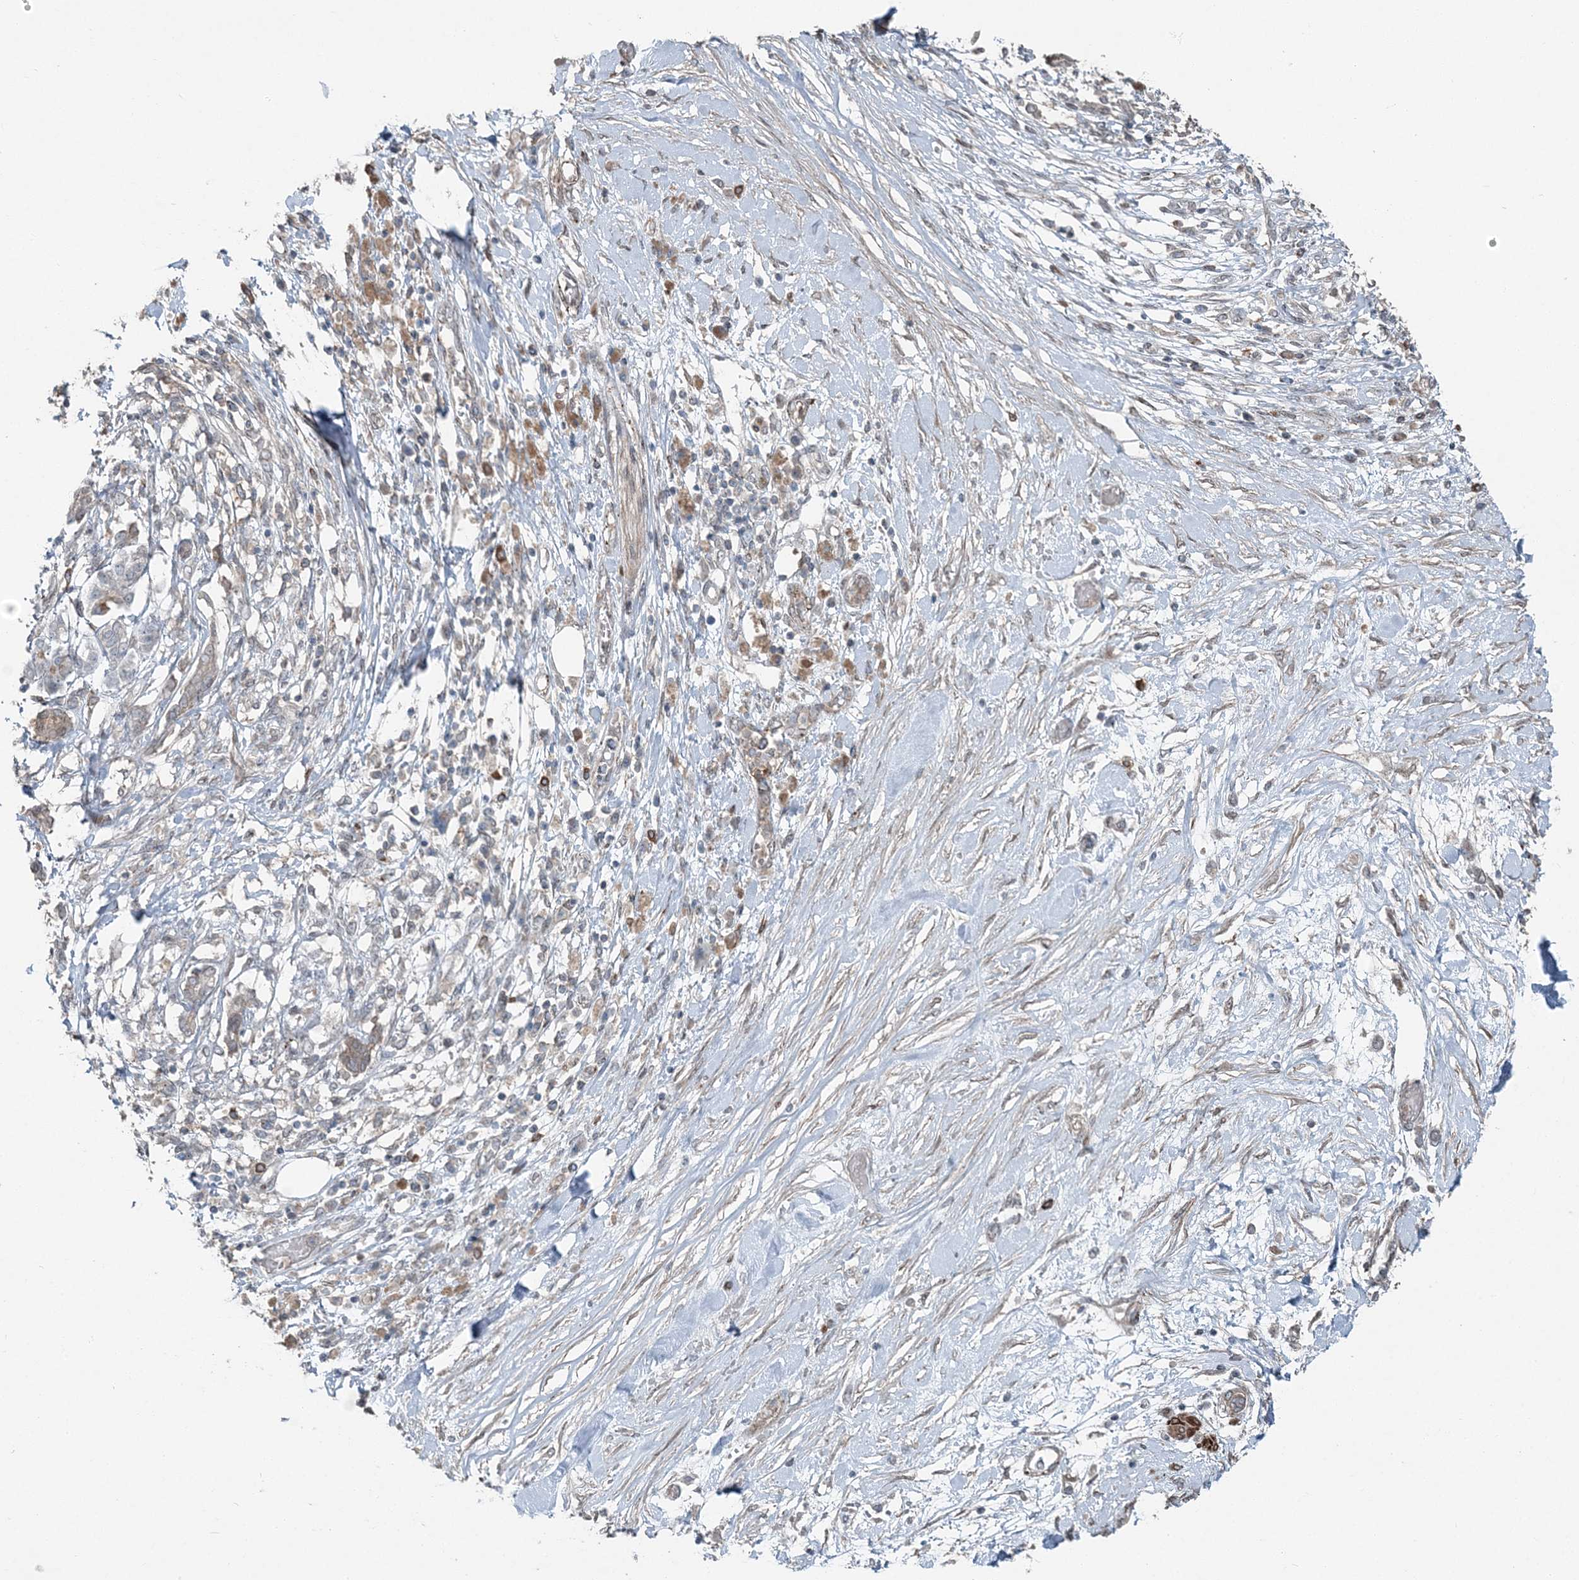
{"staining": {"intensity": "negative", "quantity": "none", "location": "none"}, "tissue": "pancreatic cancer", "cell_type": "Tumor cells", "image_type": "cancer", "snomed": [{"axis": "morphology", "description": "Inflammation, NOS"}, {"axis": "morphology", "description": "Adenocarcinoma, NOS"}, {"axis": "topography", "description": "Pancreas"}], "caption": "The photomicrograph displays no significant staining in tumor cells of pancreatic cancer (adenocarcinoma).", "gene": "FBXL17", "patient": {"sex": "female", "age": 56}}